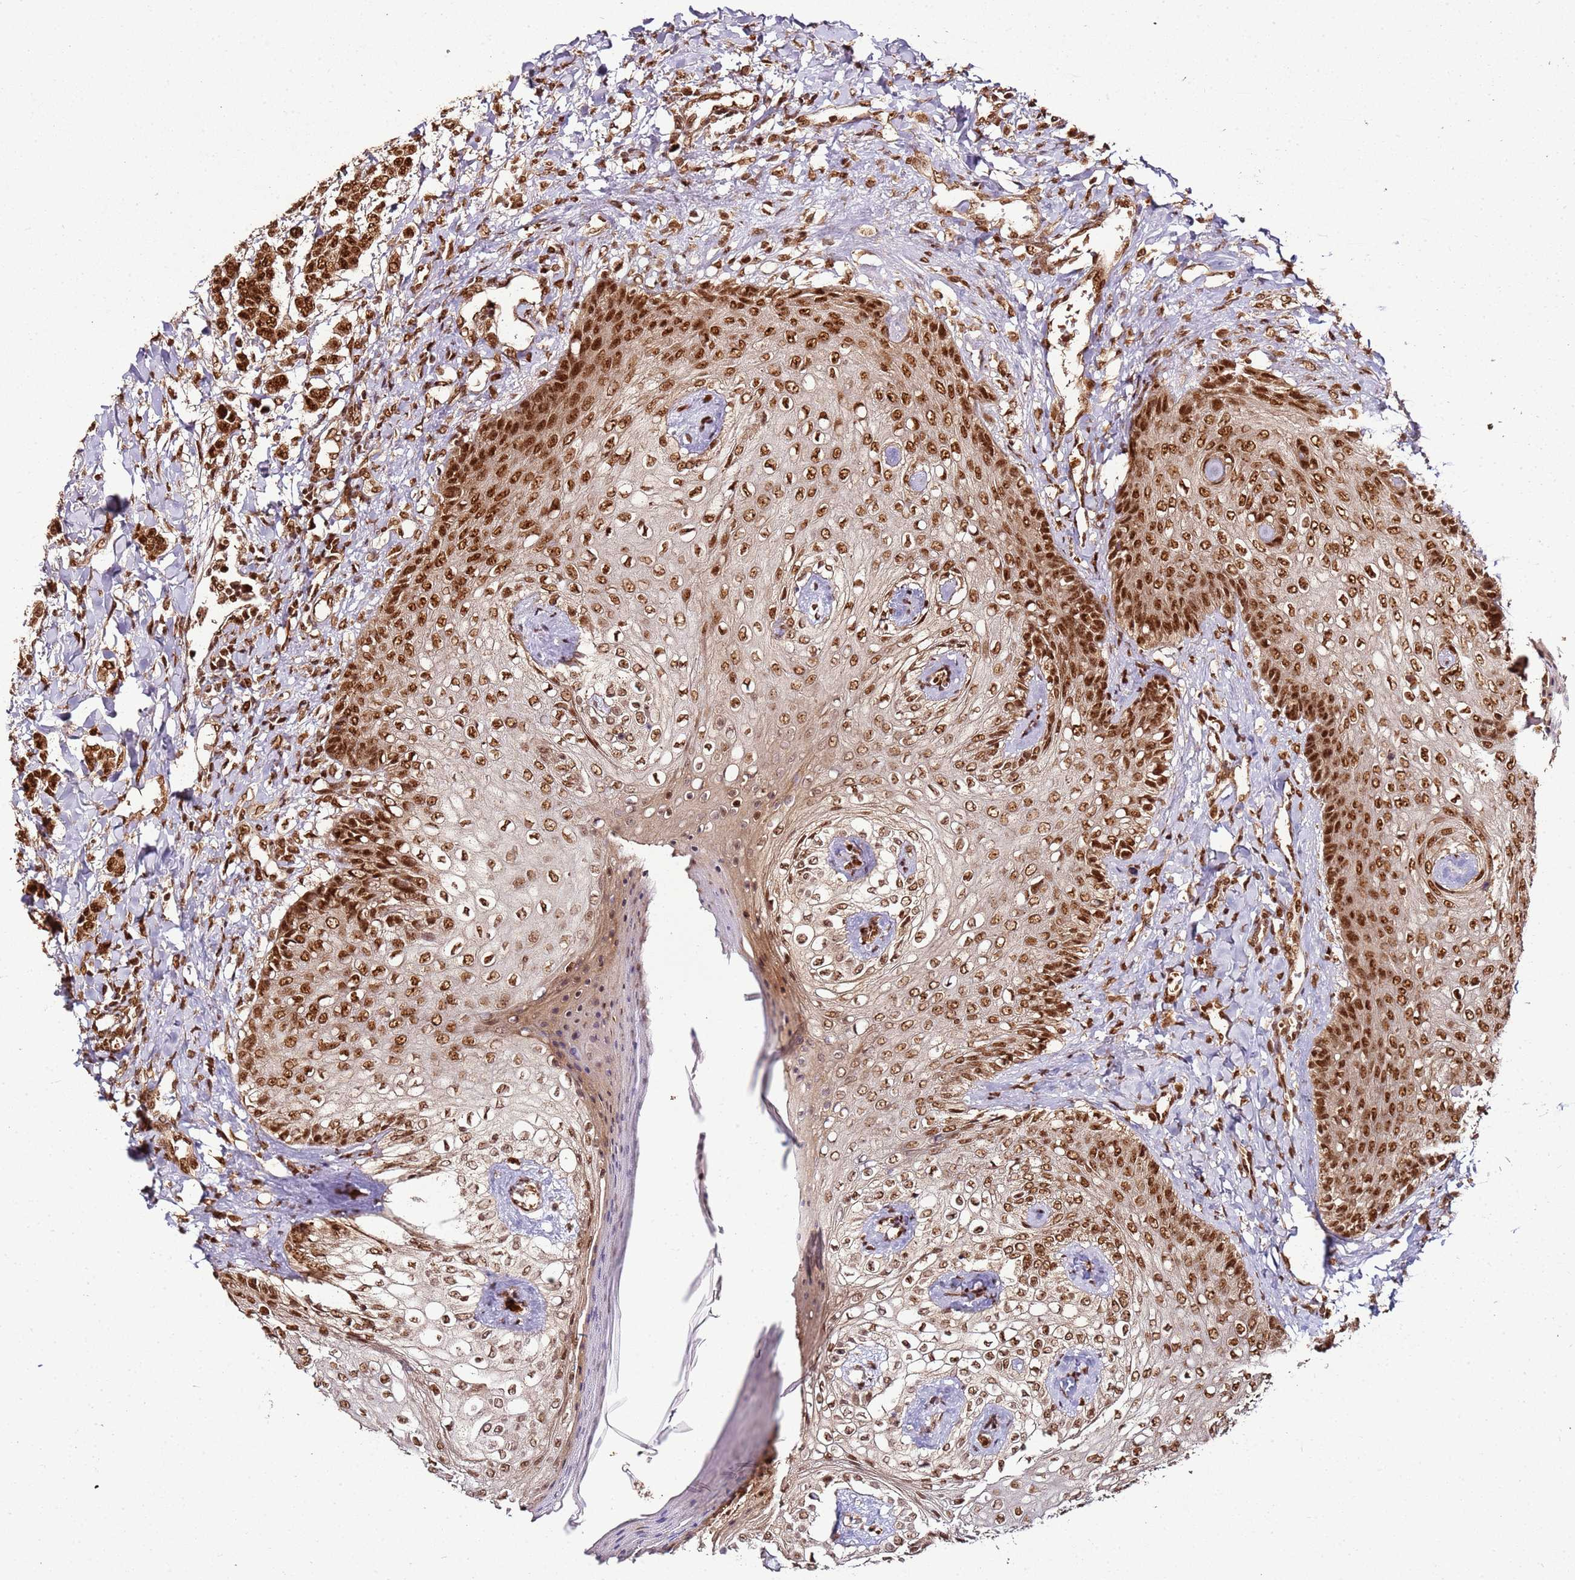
{"staining": {"intensity": "strong", "quantity": ">75%", "location": "cytoplasmic/membranous,nuclear"}, "tissue": "breast cancer", "cell_type": "Tumor cells", "image_type": "cancer", "snomed": [{"axis": "morphology", "description": "Duct carcinoma"}, {"axis": "topography", "description": "Breast"}], "caption": "An image of breast cancer stained for a protein displays strong cytoplasmic/membranous and nuclear brown staining in tumor cells. (Brightfield microscopy of DAB IHC at high magnification).", "gene": "XRN2", "patient": {"sex": "female", "age": 40}}